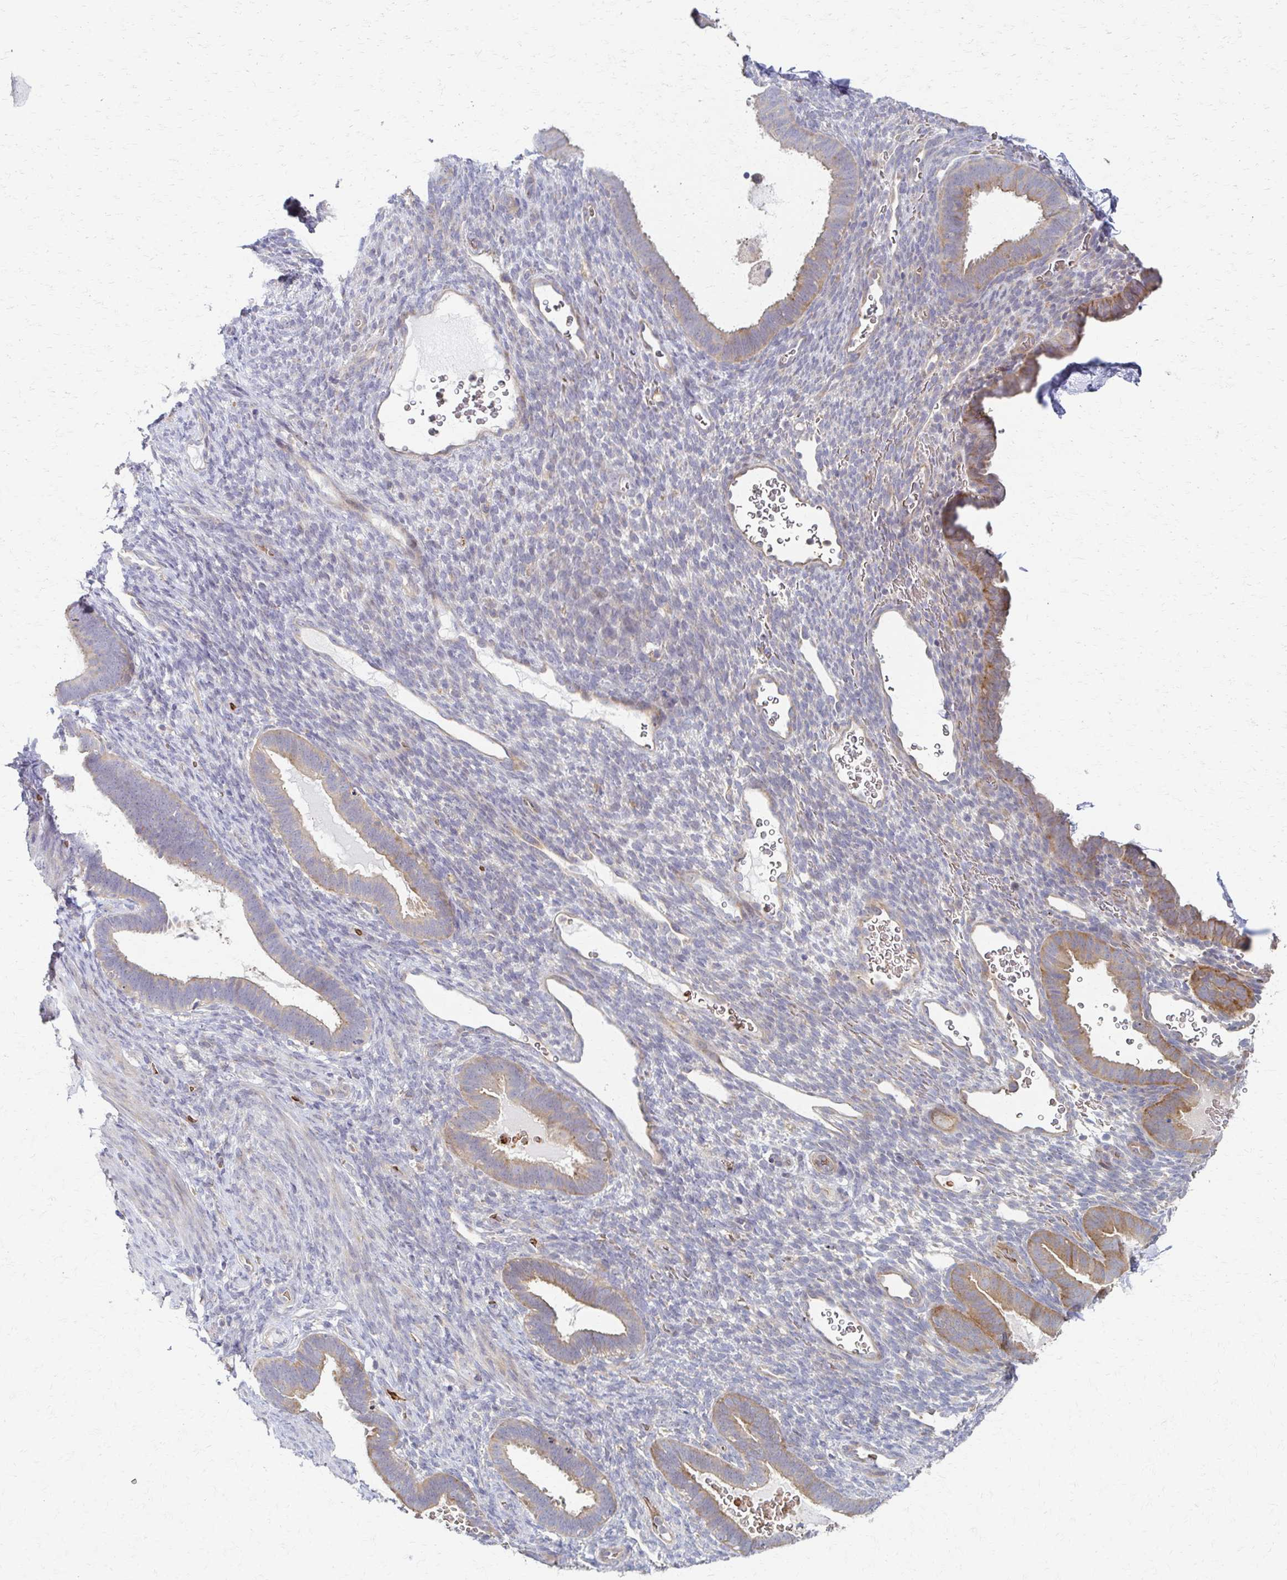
{"staining": {"intensity": "negative", "quantity": "none", "location": "none"}, "tissue": "endometrium", "cell_type": "Cells in endometrial stroma", "image_type": "normal", "snomed": [{"axis": "morphology", "description": "Normal tissue, NOS"}, {"axis": "topography", "description": "Endometrium"}], "caption": "IHC of normal human endometrium reveals no expression in cells in endometrial stroma.", "gene": "SKA2", "patient": {"sex": "female", "age": 34}}